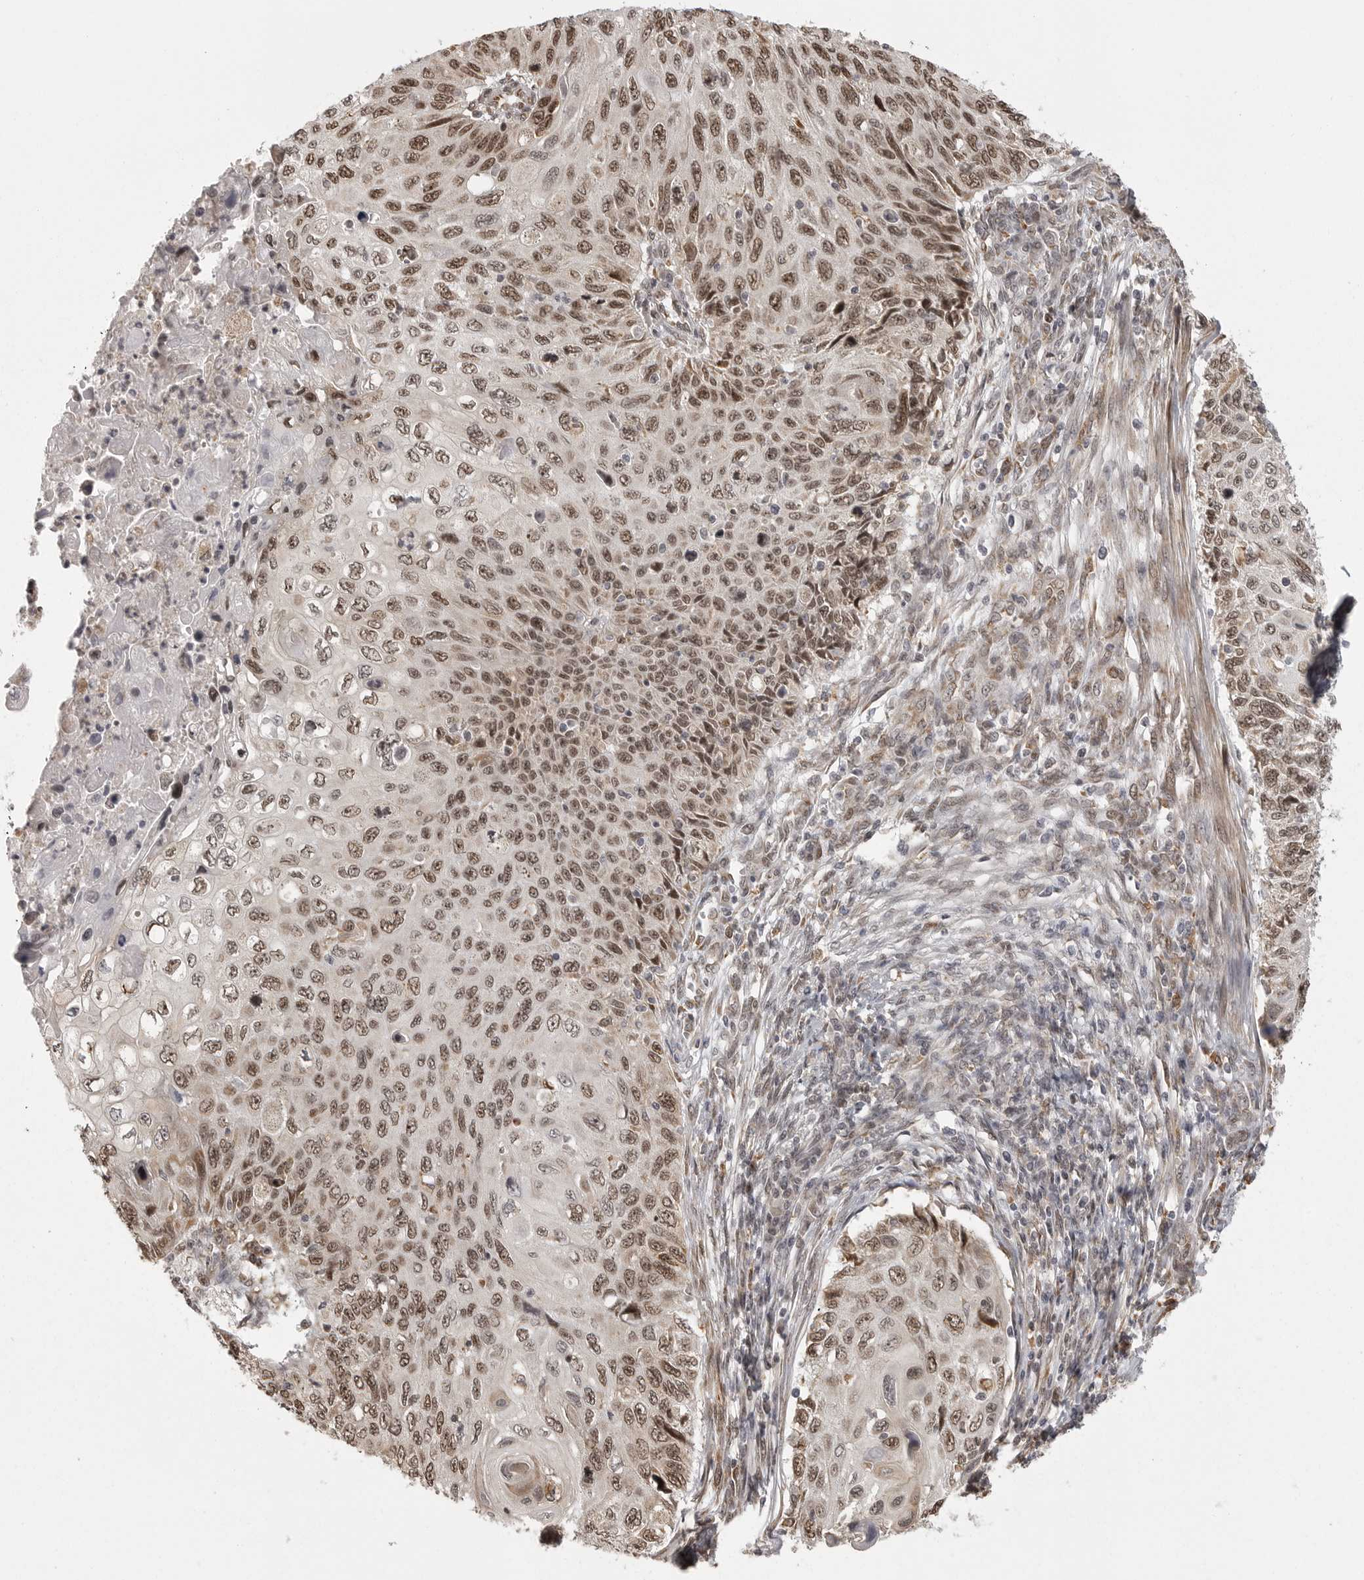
{"staining": {"intensity": "moderate", "quantity": ">75%", "location": "nuclear"}, "tissue": "cervical cancer", "cell_type": "Tumor cells", "image_type": "cancer", "snomed": [{"axis": "morphology", "description": "Squamous cell carcinoma, NOS"}, {"axis": "topography", "description": "Cervix"}], "caption": "A photomicrograph of human cervical cancer stained for a protein reveals moderate nuclear brown staining in tumor cells. Using DAB (brown) and hematoxylin (blue) stains, captured at high magnification using brightfield microscopy.", "gene": "ISG20L2", "patient": {"sex": "female", "age": 70}}